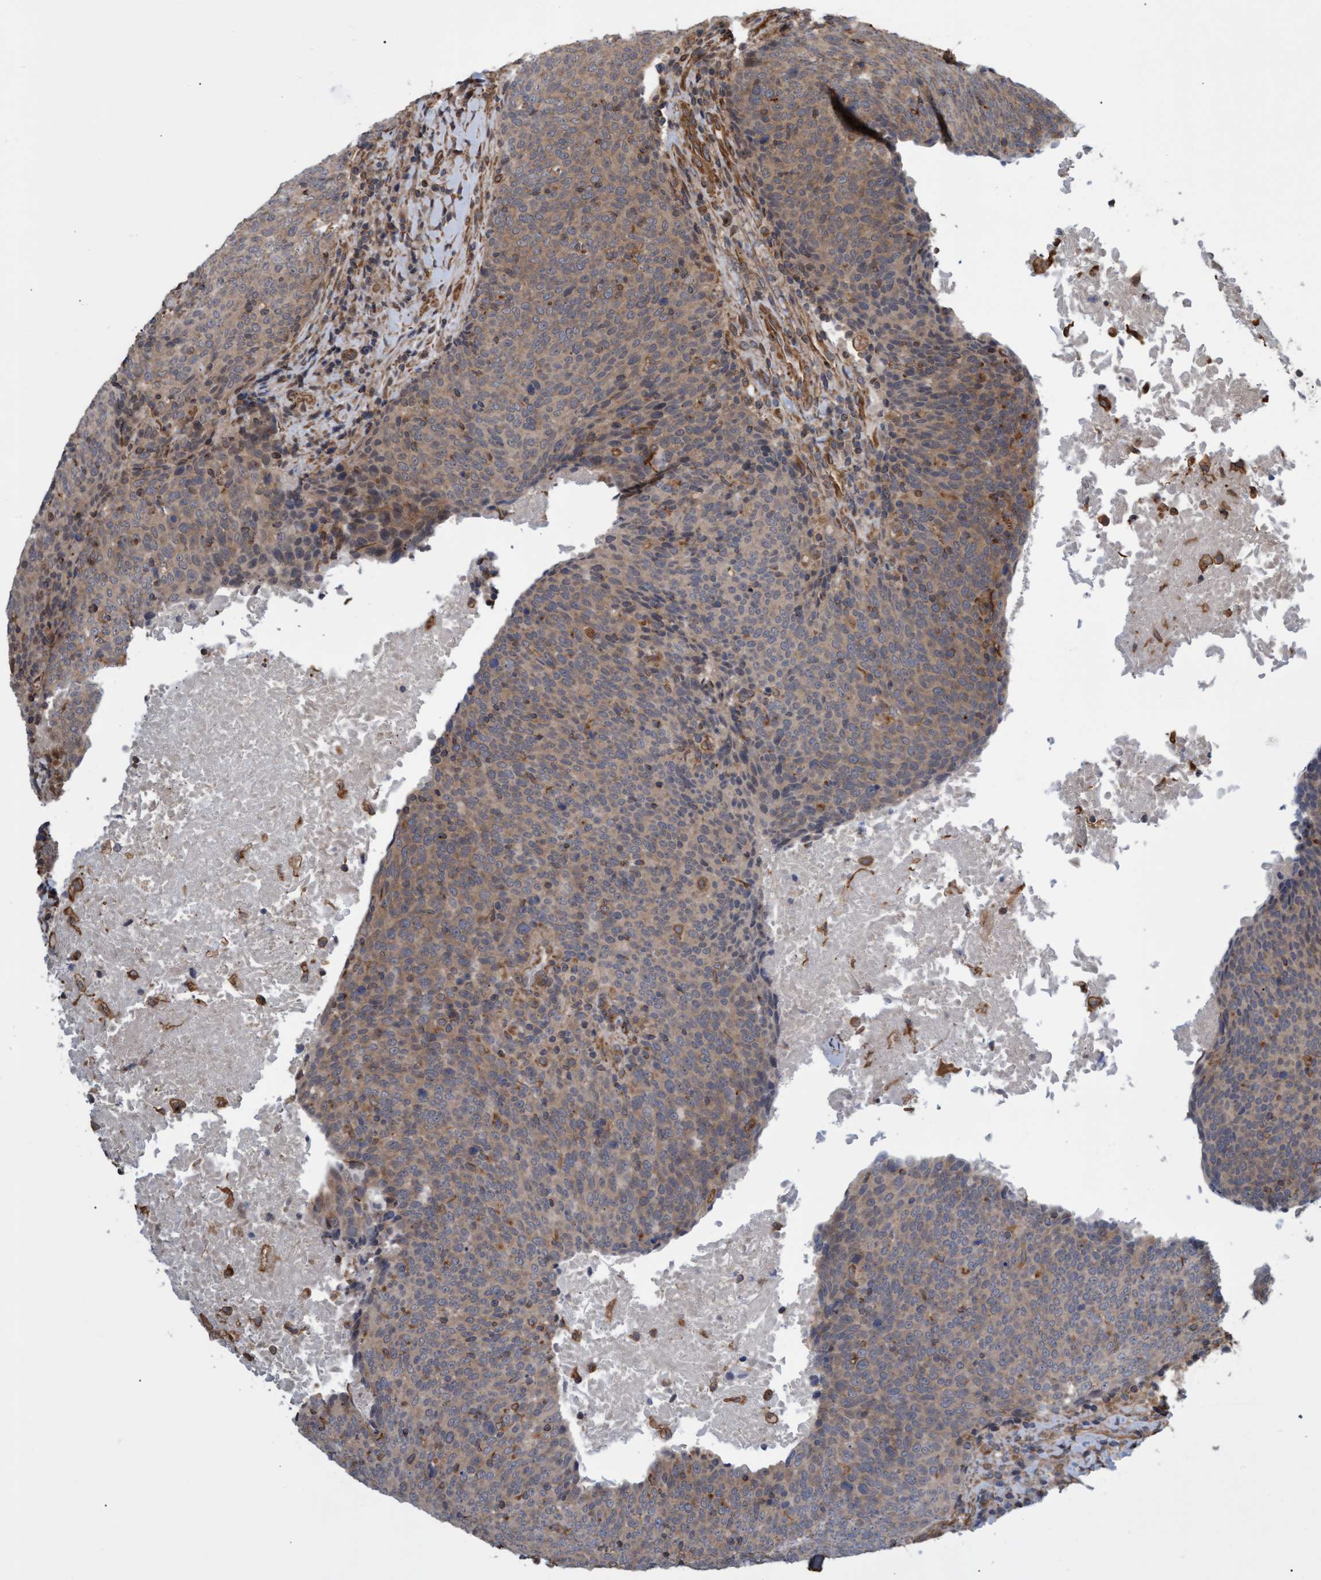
{"staining": {"intensity": "weak", "quantity": "25%-75%", "location": "cytoplasmic/membranous"}, "tissue": "head and neck cancer", "cell_type": "Tumor cells", "image_type": "cancer", "snomed": [{"axis": "morphology", "description": "Squamous cell carcinoma, NOS"}, {"axis": "morphology", "description": "Squamous cell carcinoma, metastatic, NOS"}, {"axis": "topography", "description": "Lymph node"}, {"axis": "topography", "description": "Head-Neck"}], "caption": "This is an image of immunohistochemistry staining of metastatic squamous cell carcinoma (head and neck), which shows weak staining in the cytoplasmic/membranous of tumor cells.", "gene": "TNFRSF10B", "patient": {"sex": "male", "age": 62}}